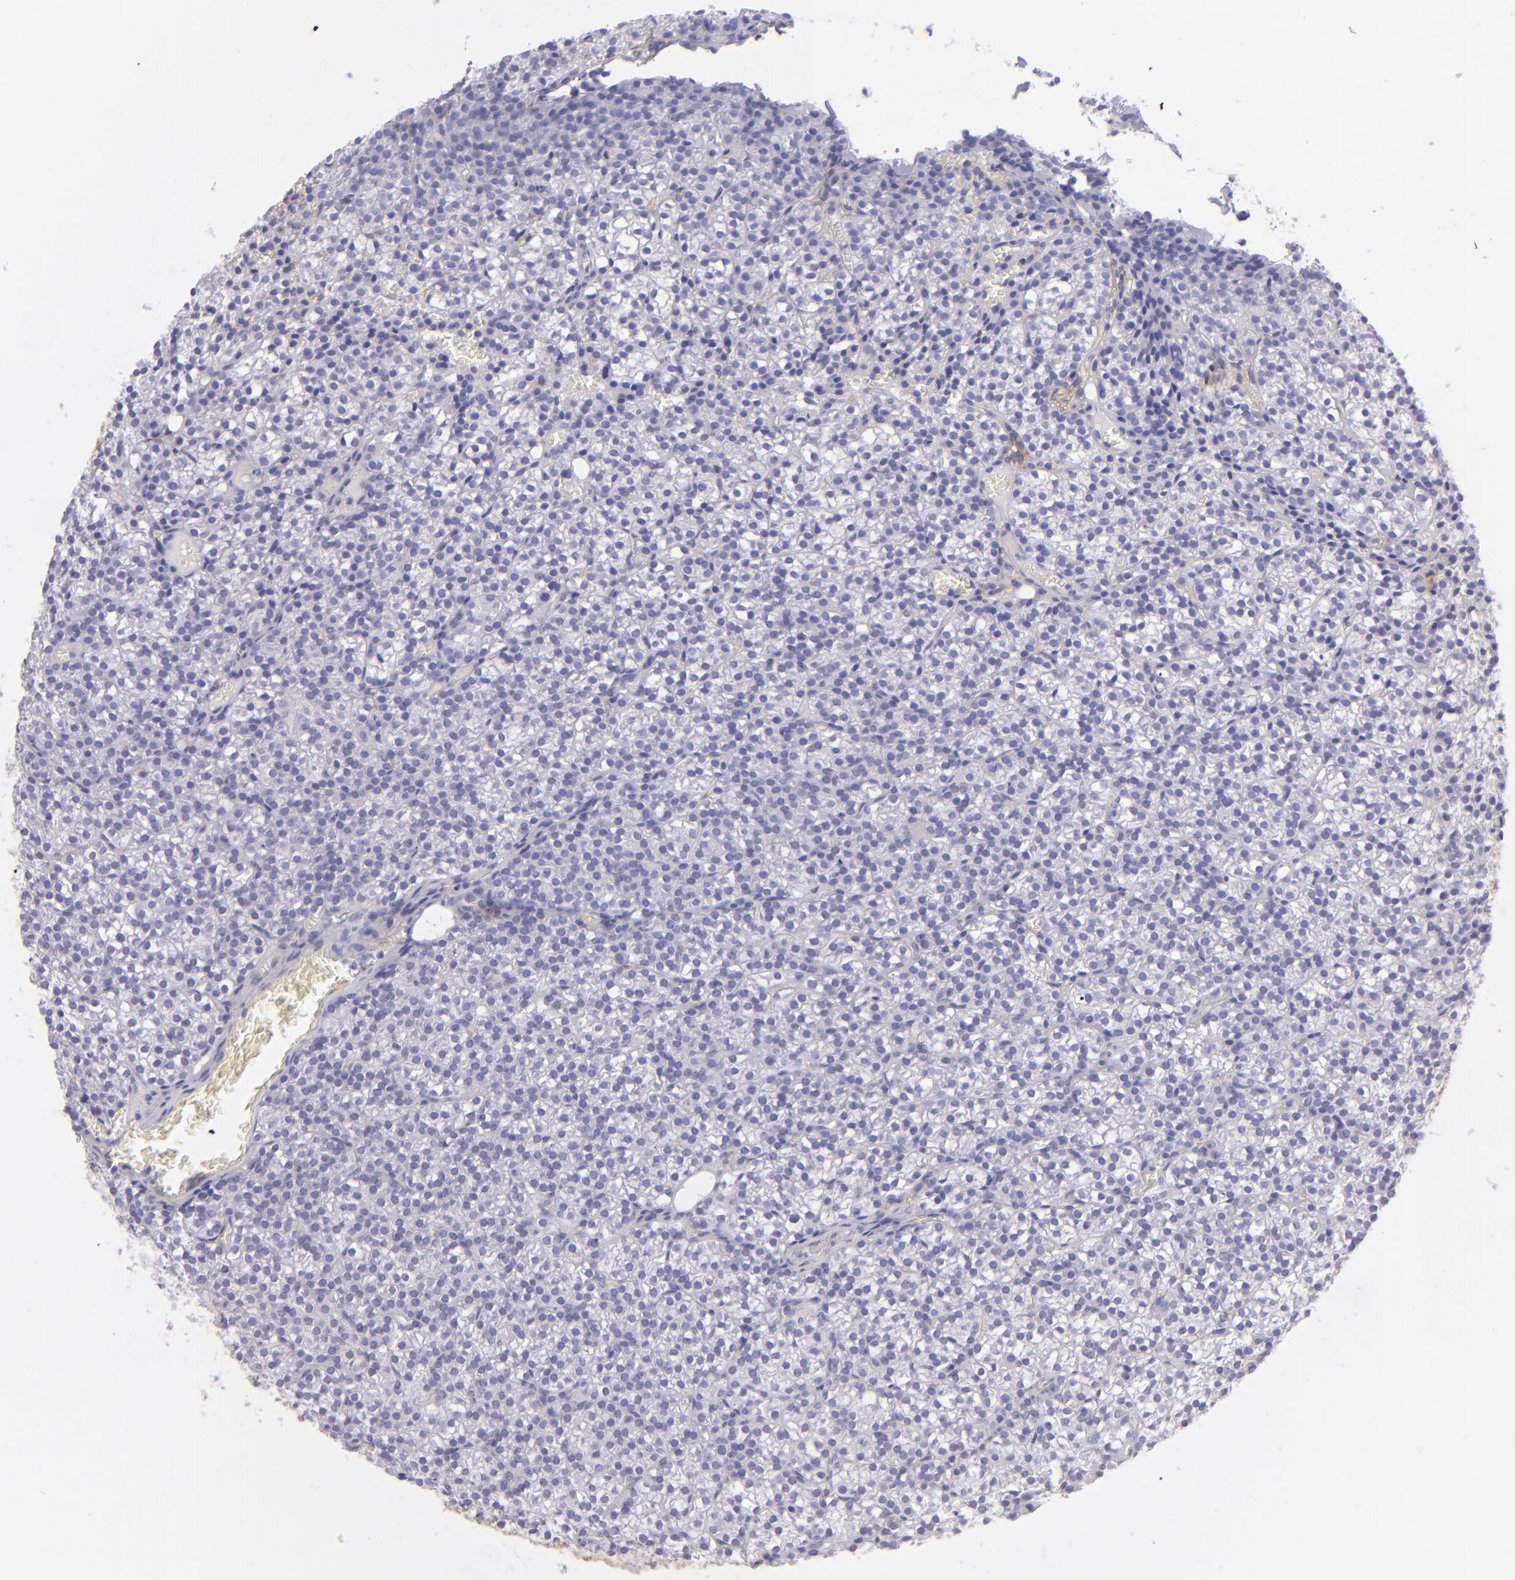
{"staining": {"intensity": "negative", "quantity": "none", "location": "none"}, "tissue": "parathyroid gland", "cell_type": "Glandular cells", "image_type": "normal", "snomed": [{"axis": "morphology", "description": "Normal tissue, NOS"}, {"axis": "topography", "description": "Parathyroid gland"}], "caption": "Immunohistochemistry histopathology image of benign parathyroid gland: parathyroid gland stained with DAB reveals no significant protein positivity in glandular cells.", "gene": "CD81", "patient": {"sex": "female", "age": 17}}